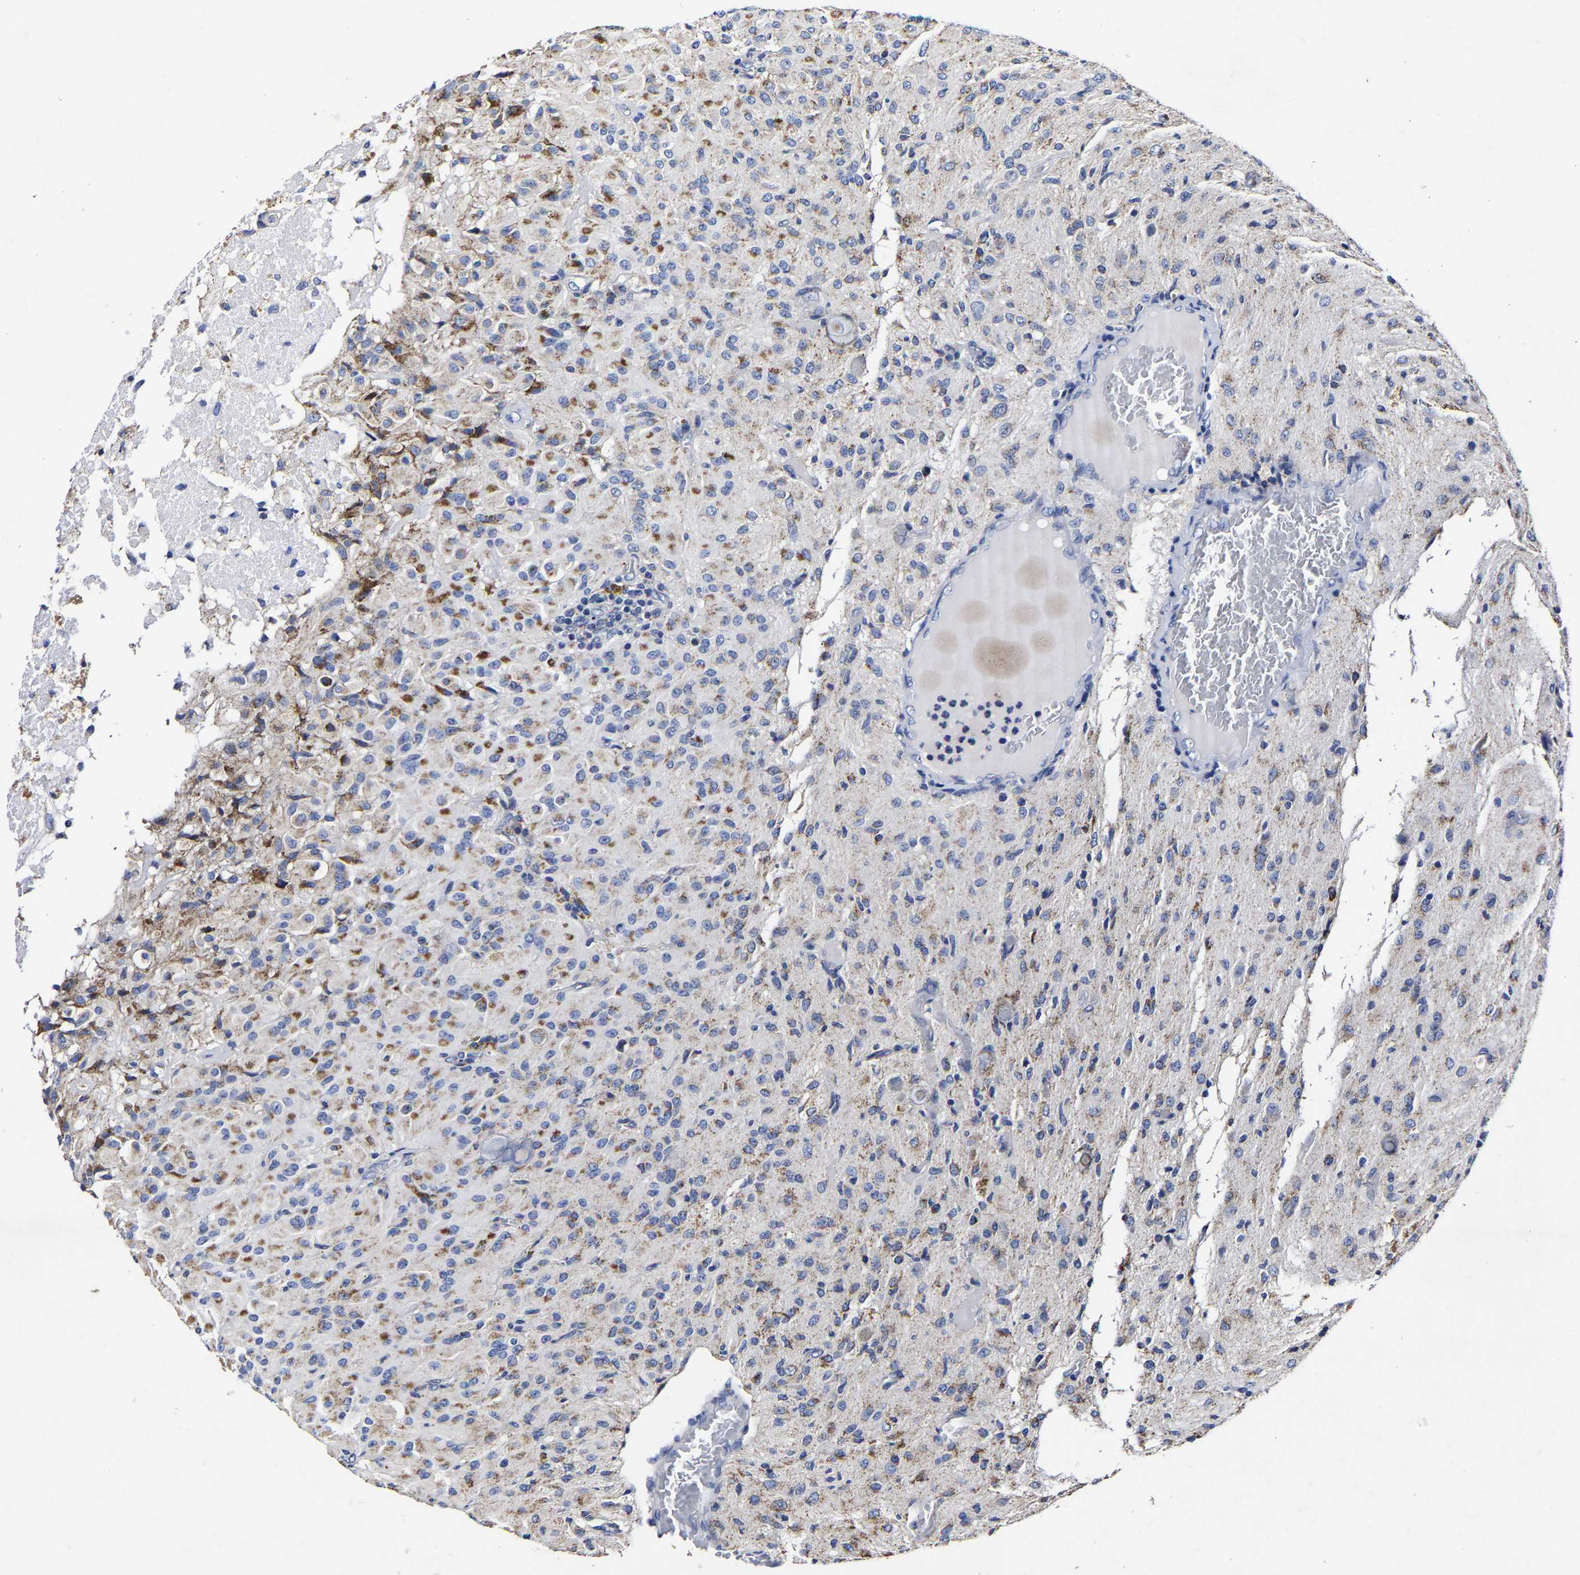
{"staining": {"intensity": "weak", "quantity": "<25%", "location": "cytoplasmic/membranous"}, "tissue": "glioma", "cell_type": "Tumor cells", "image_type": "cancer", "snomed": [{"axis": "morphology", "description": "Glioma, malignant, High grade"}, {"axis": "topography", "description": "Brain"}], "caption": "Immunohistochemical staining of malignant high-grade glioma reveals no significant positivity in tumor cells.", "gene": "AASS", "patient": {"sex": "female", "age": 59}}